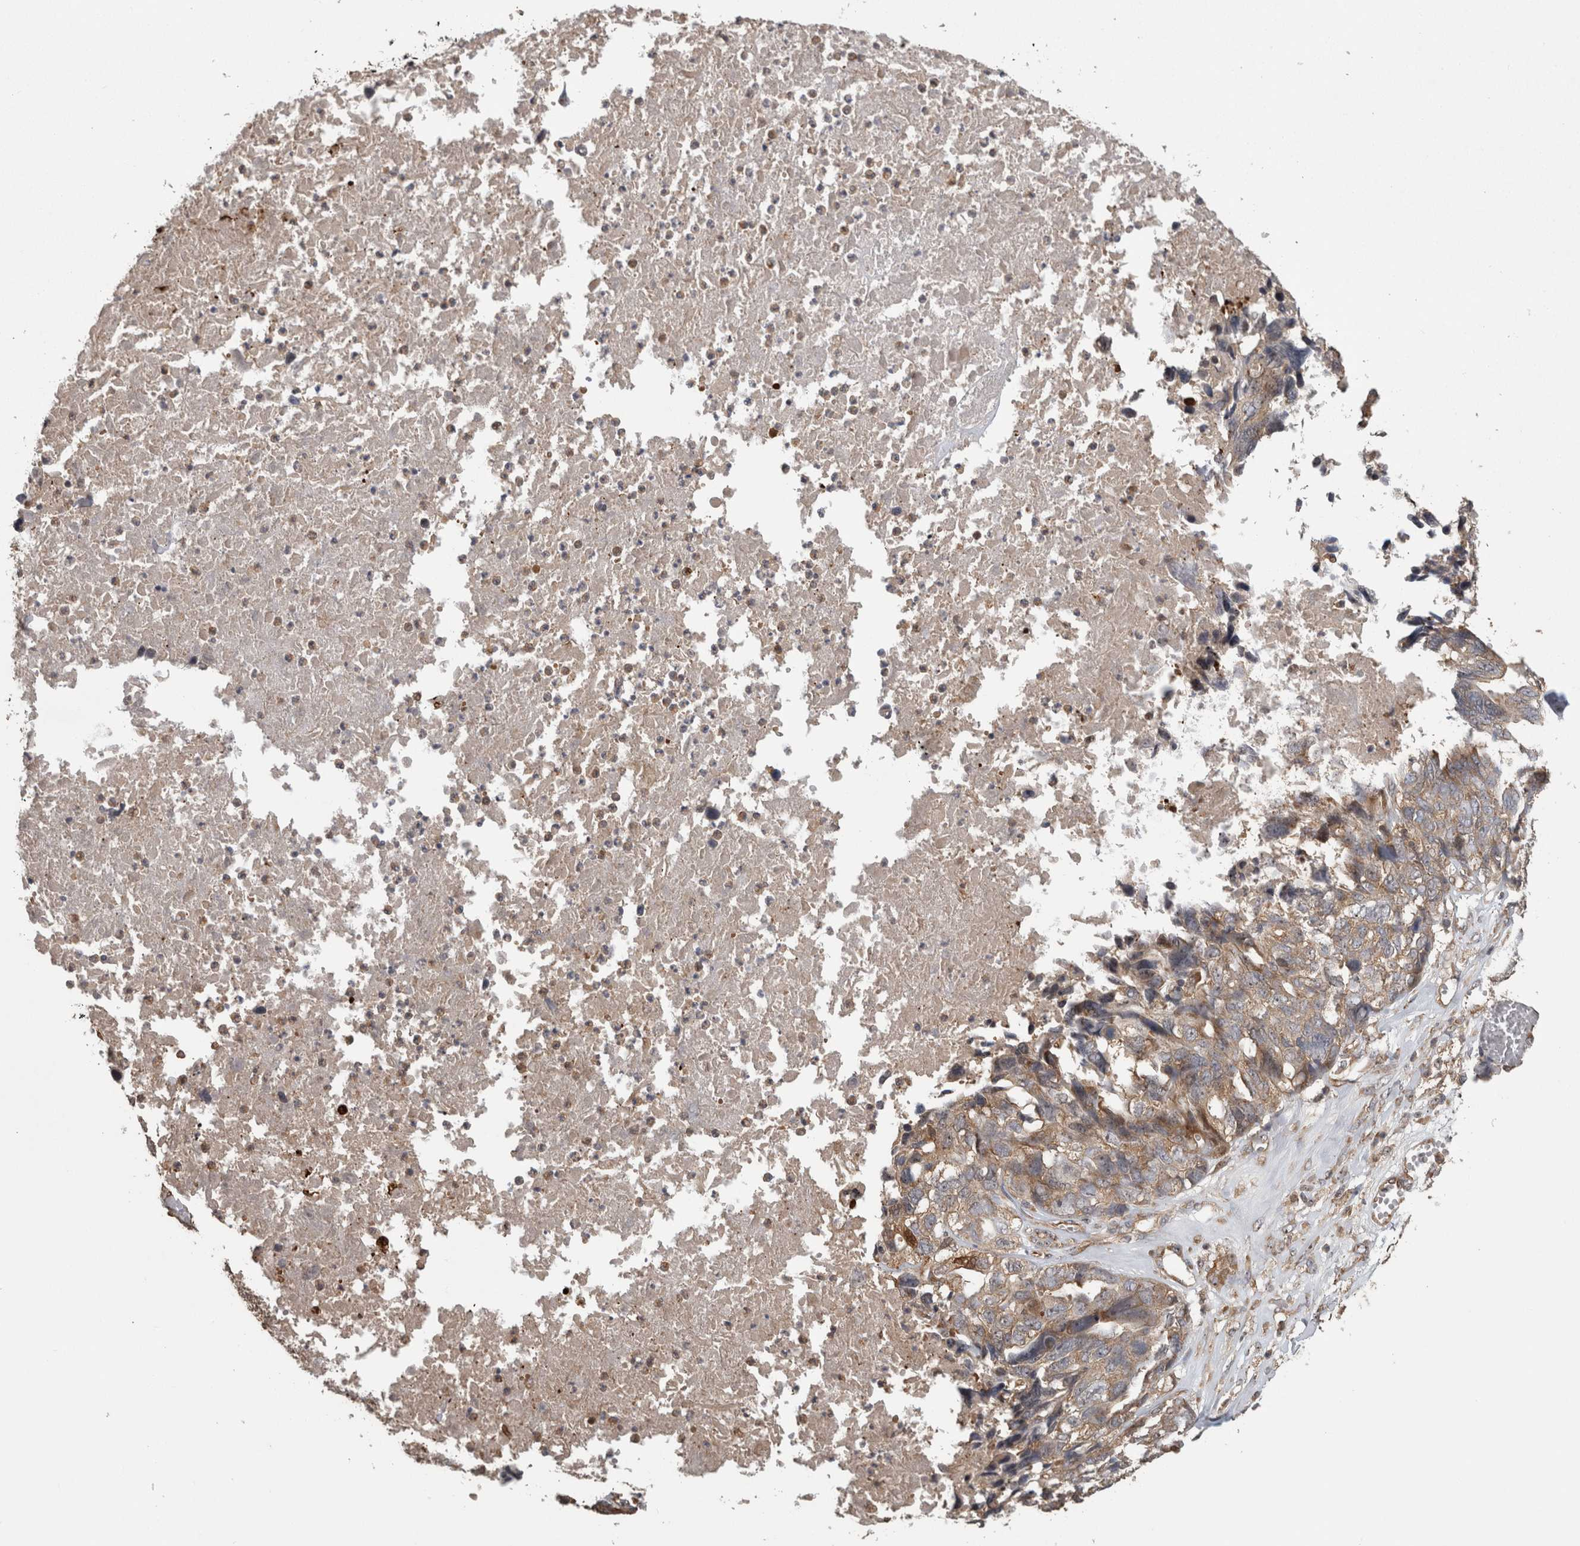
{"staining": {"intensity": "moderate", "quantity": "<25%", "location": "cytoplasmic/membranous"}, "tissue": "ovarian cancer", "cell_type": "Tumor cells", "image_type": "cancer", "snomed": [{"axis": "morphology", "description": "Cystadenocarcinoma, serous, NOS"}, {"axis": "topography", "description": "Ovary"}], "caption": "IHC micrograph of human serous cystadenocarcinoma (ovarian) stained for a protein (brown), which demonstrates low levels of moderate cytoplasmic/membranous expression in about <25% of tumor cells.", "gene": "ATXN2", "patient": {"sex": "female", "age": 79}}